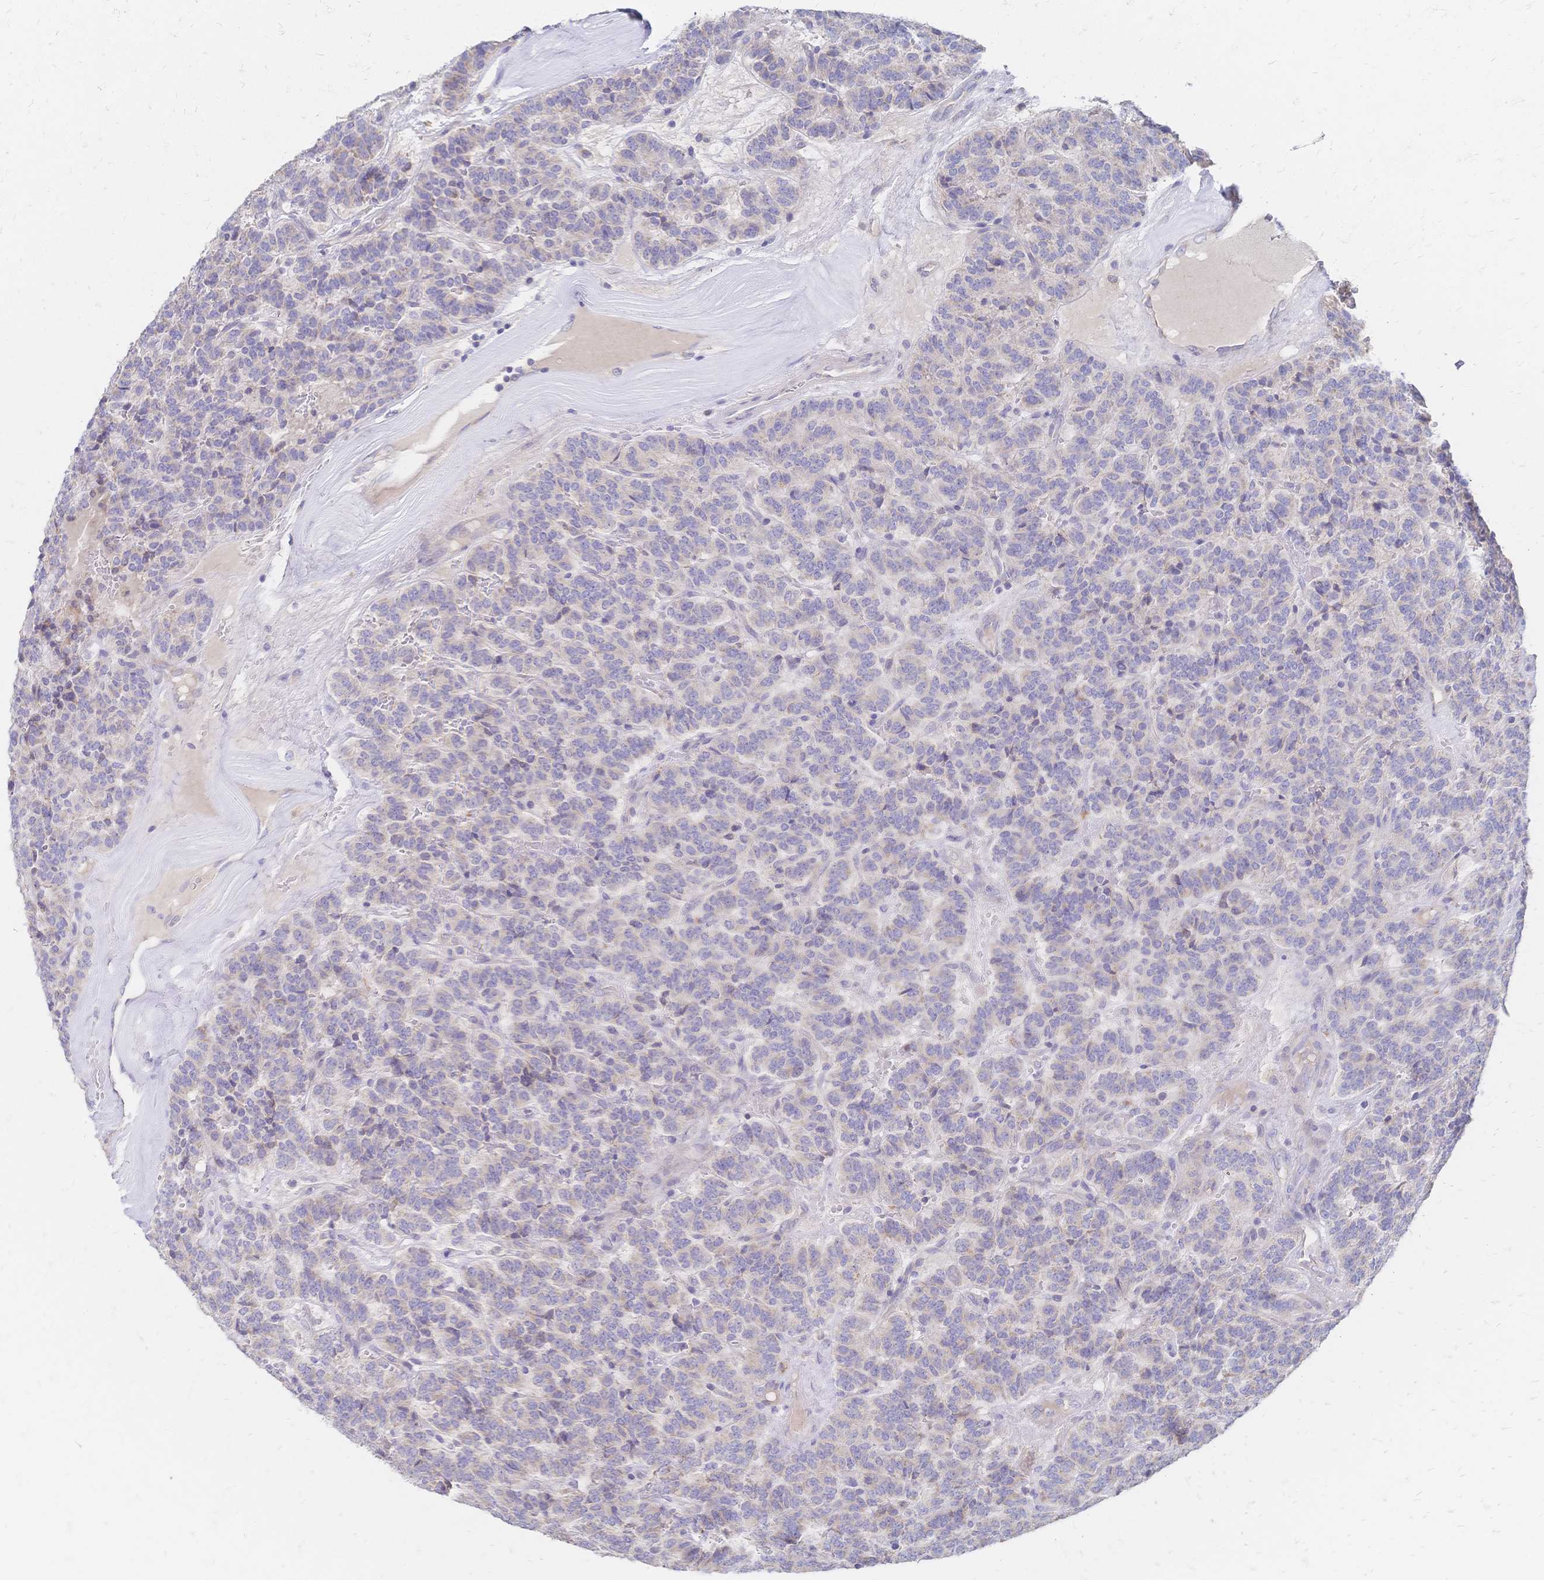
{"staining": {"intensity": "weak", "quantity": "<25%", "location": "cytoplasmic/membranous"}, "tissue": "carcinoid", "cell_type": "Tumor cells", "image_type": "cancer", "snomed": [{"axis": "morphology", "description": "Carcinoid, malignant, NOS"}, {"axis": "topography", "description": "Pancreas"}], "caption": "Malignant carcinoid was stained to show a protein in brown. There is no significant positivity in tumor cells.", "gene": "VWC2L", "patient": {"sex": "male", "age": 36}}